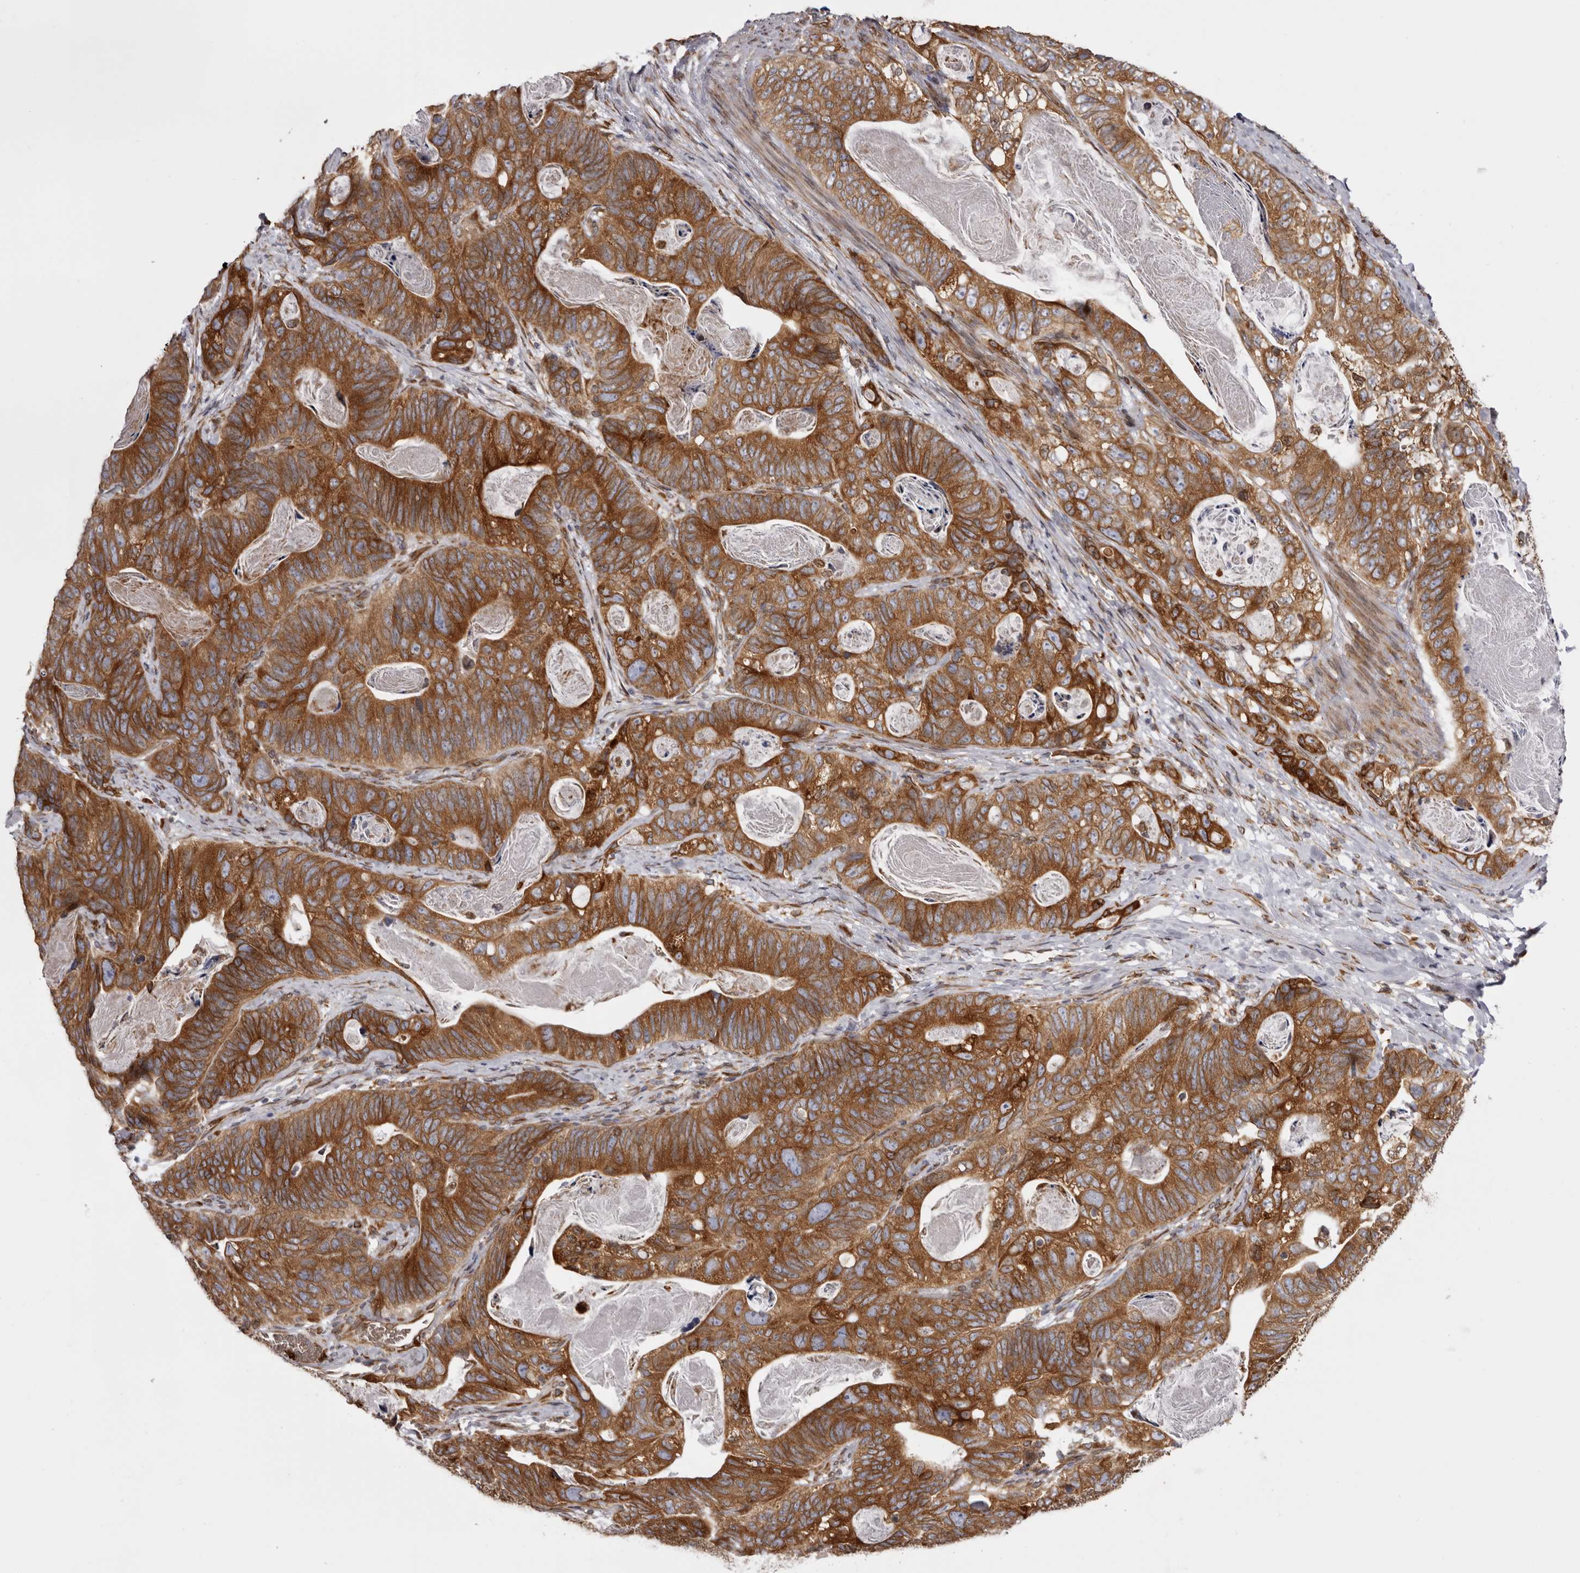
{"staining": {"intensity": "strong", "quantity": ">75%", "location": "cytoplasmic/membranous"}, "tissue": "stomach cancer", "cell_type": "Tumor cells", "image_type": "cancer", "snomed": [{"axis": "morphology", "description": "Normal tissue, NOS"}, {"axis": "morphology", "description": "Adenocarcinoma, NOS"}, {"axis": "topography", "description": "Stomach"}], "caption": "This is a micrograph of immunohistochemistry (IHC) staining of stomach adenocarcinoma, which shows strong expression in the cytoplasmic/membranous of tumor cells.", "gene": "C4orf3", "patient": {"sex": "female", "age": 89}}